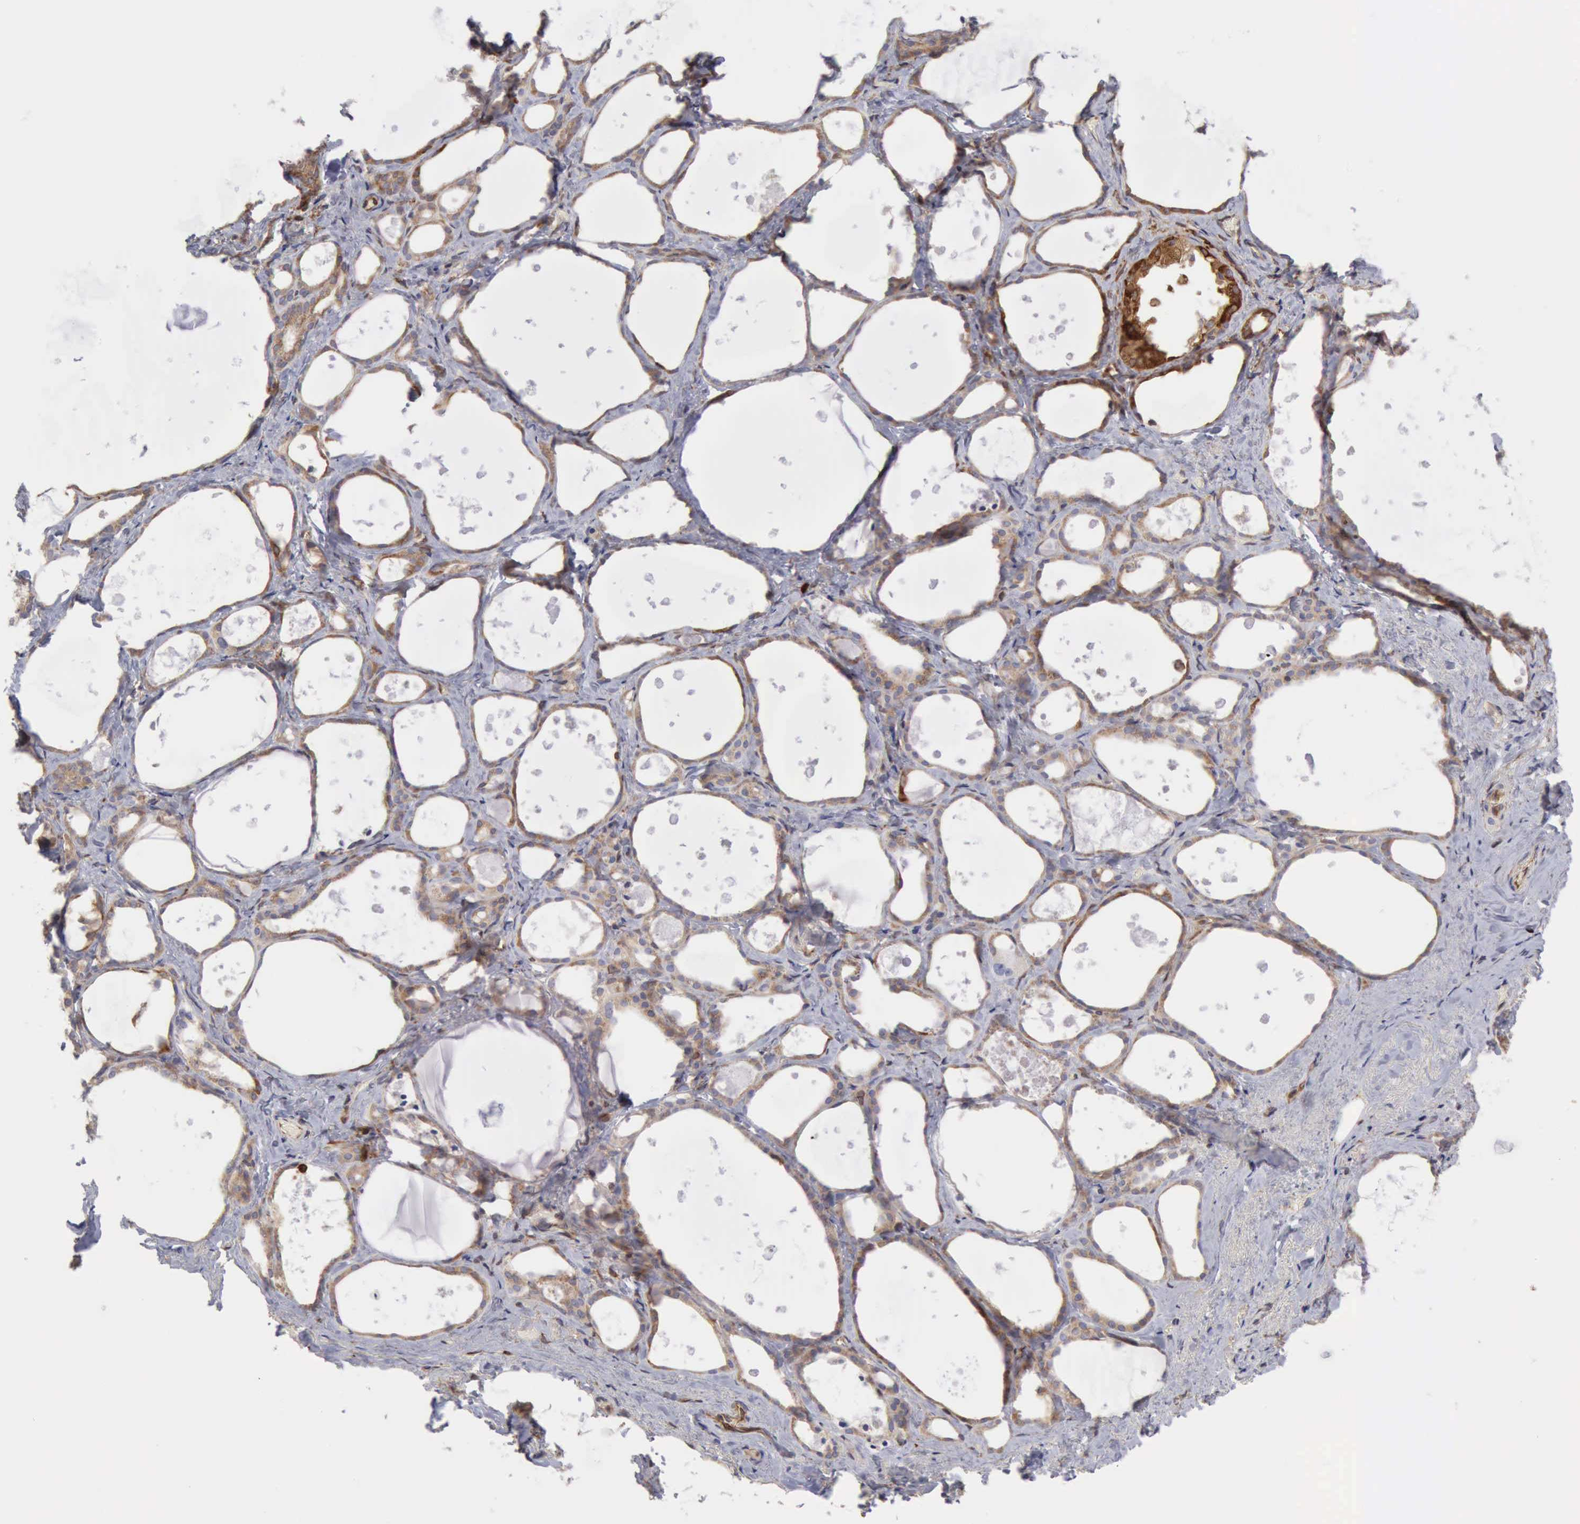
{"staining": {"intensity": "moderate", "quantity": ">75%", "location": "cytoplasmic/membranous"}, "tissue": "thyroid gland", "cell_type": "Glandular cells", "image_type": "normal", "snomed": [{"axis": "morphology", "description": "Normal tissue, NOS"}, {"axis": "topography", "description": "Thyroid gland"}], "caption": "Glandular cells display medium levels of moderate cytoplasmic/membranous expression in approximately >75% of cells in benign human thyroid gland.", "gene": "APOL2", "patient": {"sex": "female", "age": 75}}